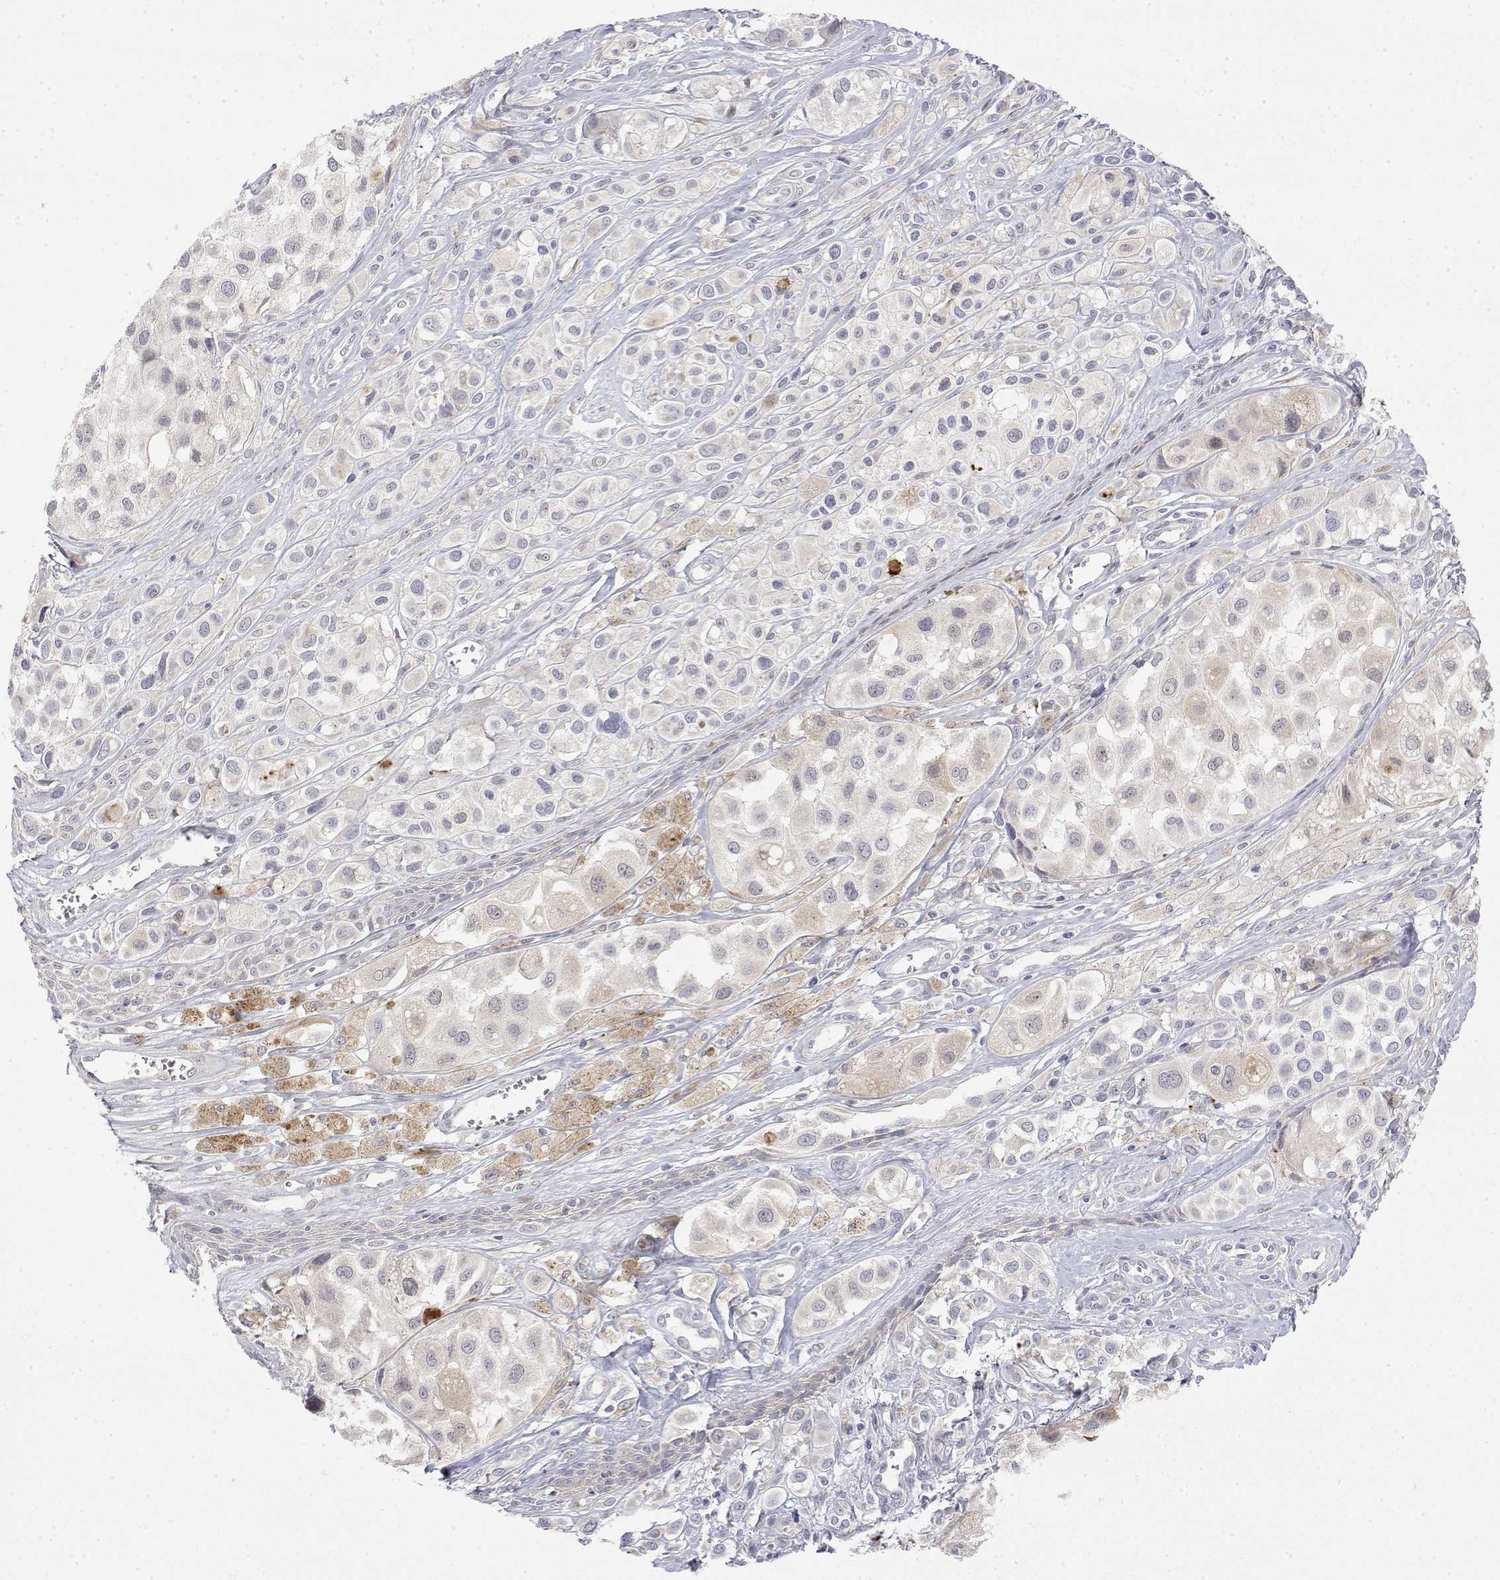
{"staining": {"intensity": "negative", "quantity": "none", "location": "none"}, "tissue": "melanoma", "cell_type": "Tumor cells", "image_type": "cancer", "snomed": [{"axis": "morphology", "description": "Malignant melanoma, NOS"}, {"axis": "topography", "description": "Skin"}], "caption": "High magnification brightfield microscopy of malignant melanoma stained with DAB (brown) and counterstained with hematoxylin (blue): tumor cells show no significant positivity.", "gene": "IGFBP4", "patient": {"sex": "male", "age": 77}}